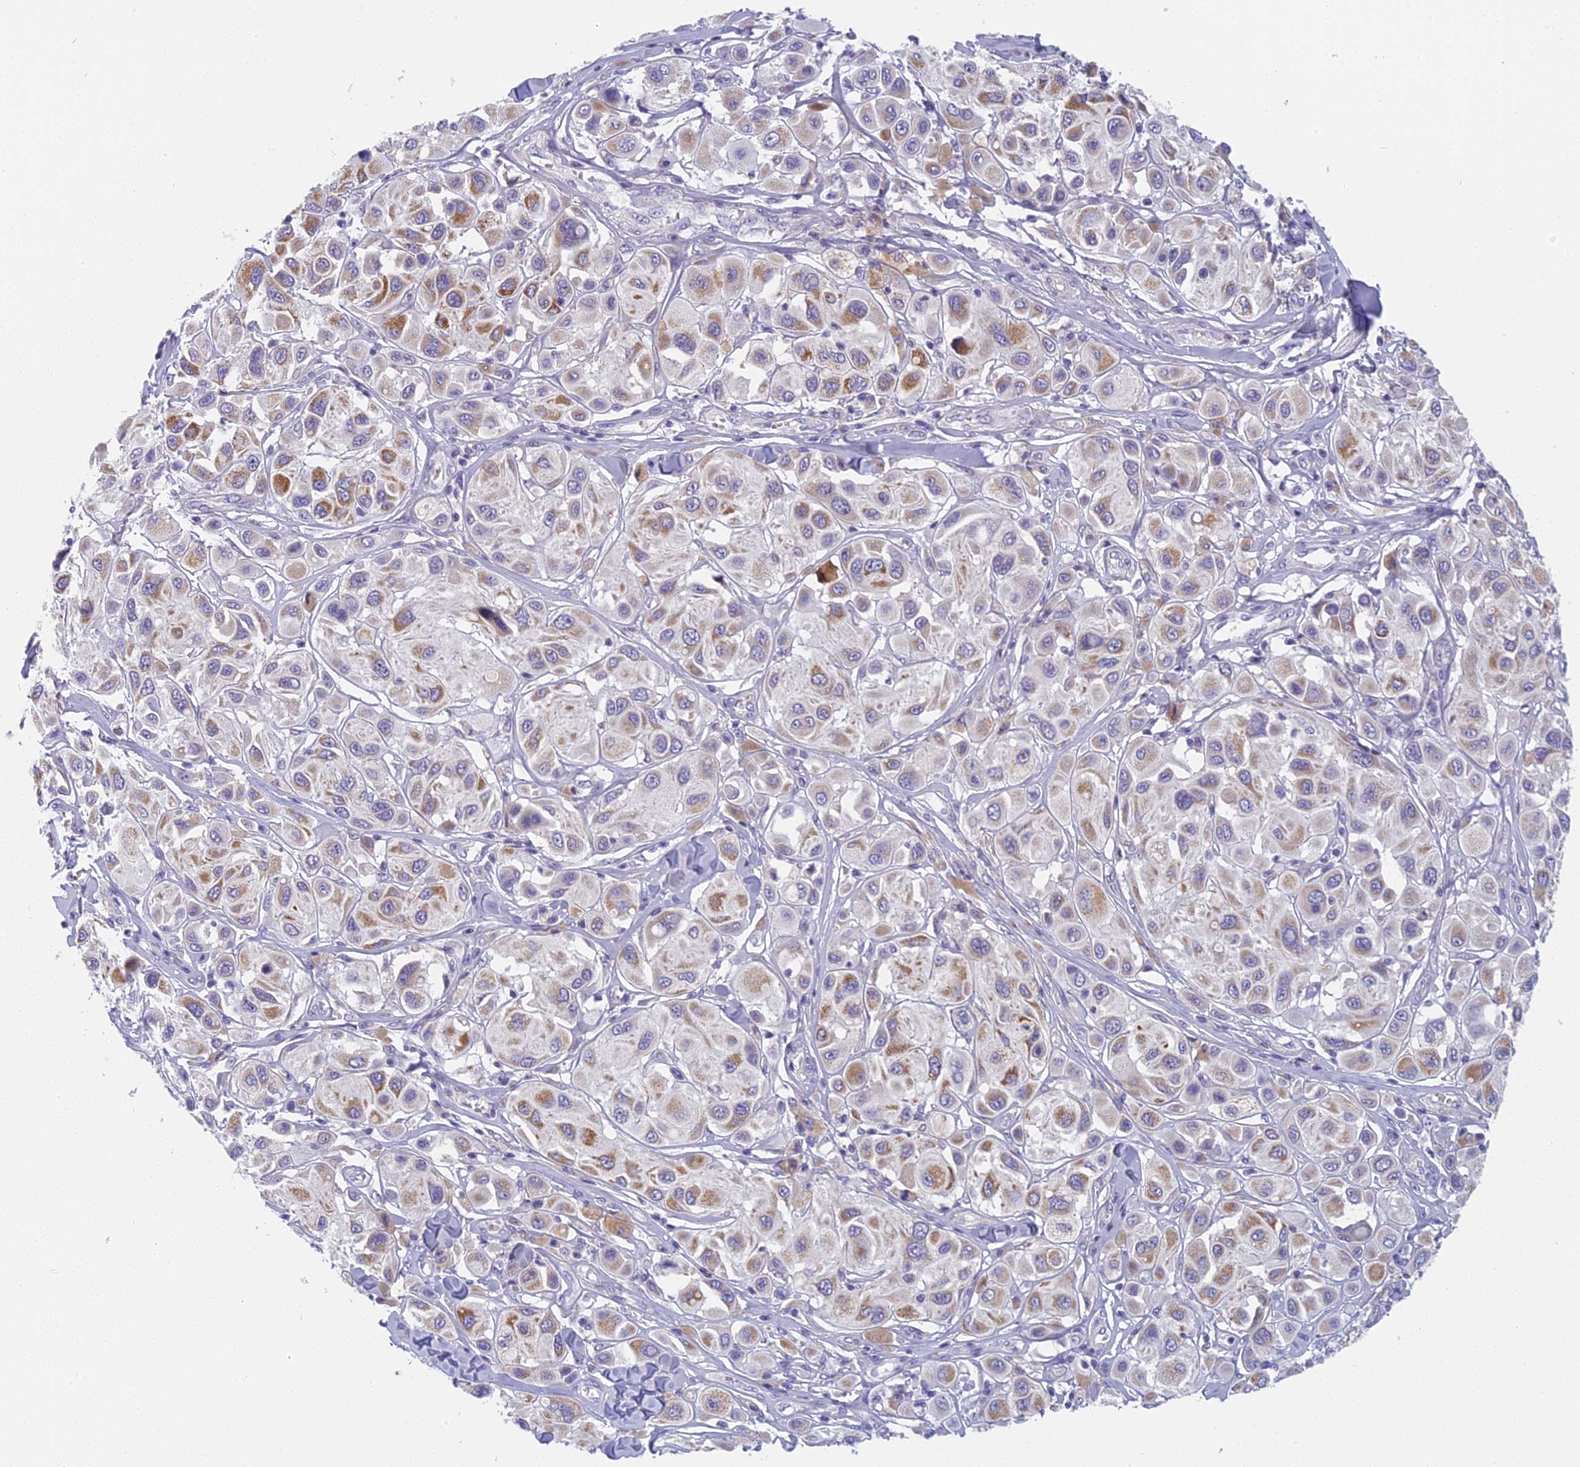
{"staining": {"intensity": "moderate", "quantity": "<25%", "location": "cytoplasmic/membranous"}, "tissue": "melanoma", "cell_type": "Tumor cells", "image_type": "cancer", "snomed": [{"axis": "morphology", "description": "Malignant melanoma, Metastatic site"}, {"axis": "topography", "description": "Skin"}], "caption": "This histopathology image reveals melanoma stained with immunohistochemistry to label a protein in brown. The cytoplasmic/membranous of tumor cells show moderate positivity for the protein. Nuclei are counter-stained blue.", "gene": "ARHGEF37", "patient": {"sex": "male", "age": 41}}